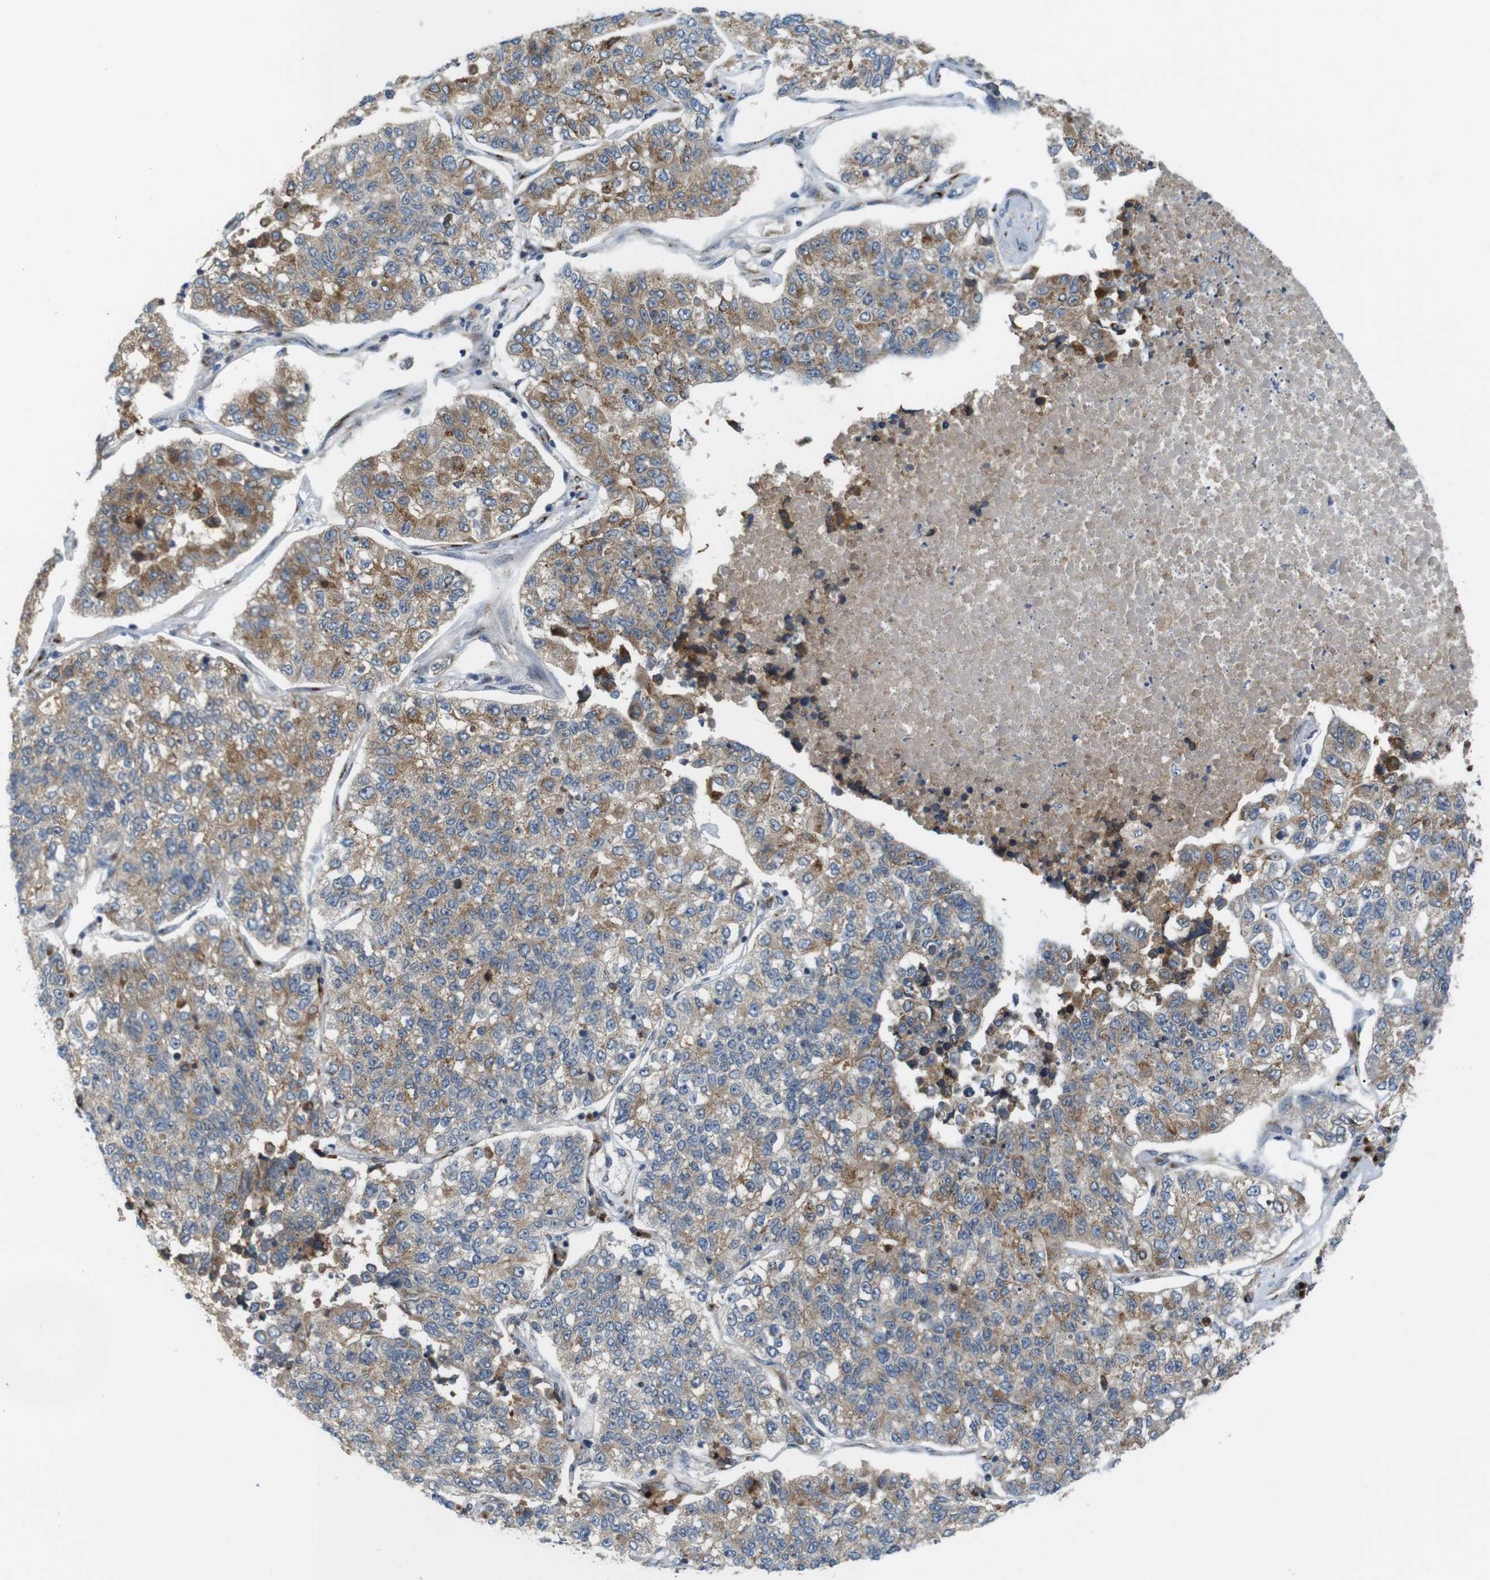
{"staining": {"intensity": "moderate", "quantity": "25%-75%", "location": "cytoplasmic/membranous"}, "tissue": "lung cancer", "cell_type": "Tumor cells", "image_type": "cancer", "snomed": [{"axis": "morphology", "description": "Adenocarcinoma, NOS"}, {"axis": "topography", "description": "Lung"}], "caption": "Protein staining demonstrates moderate cytoplasmic/membranous positivity in about 25%-75% of tumor cells in lung cancer (adenocarcinoma).", "gene": "TMEM143", "patient": {"sex": "male", "age": 49}}